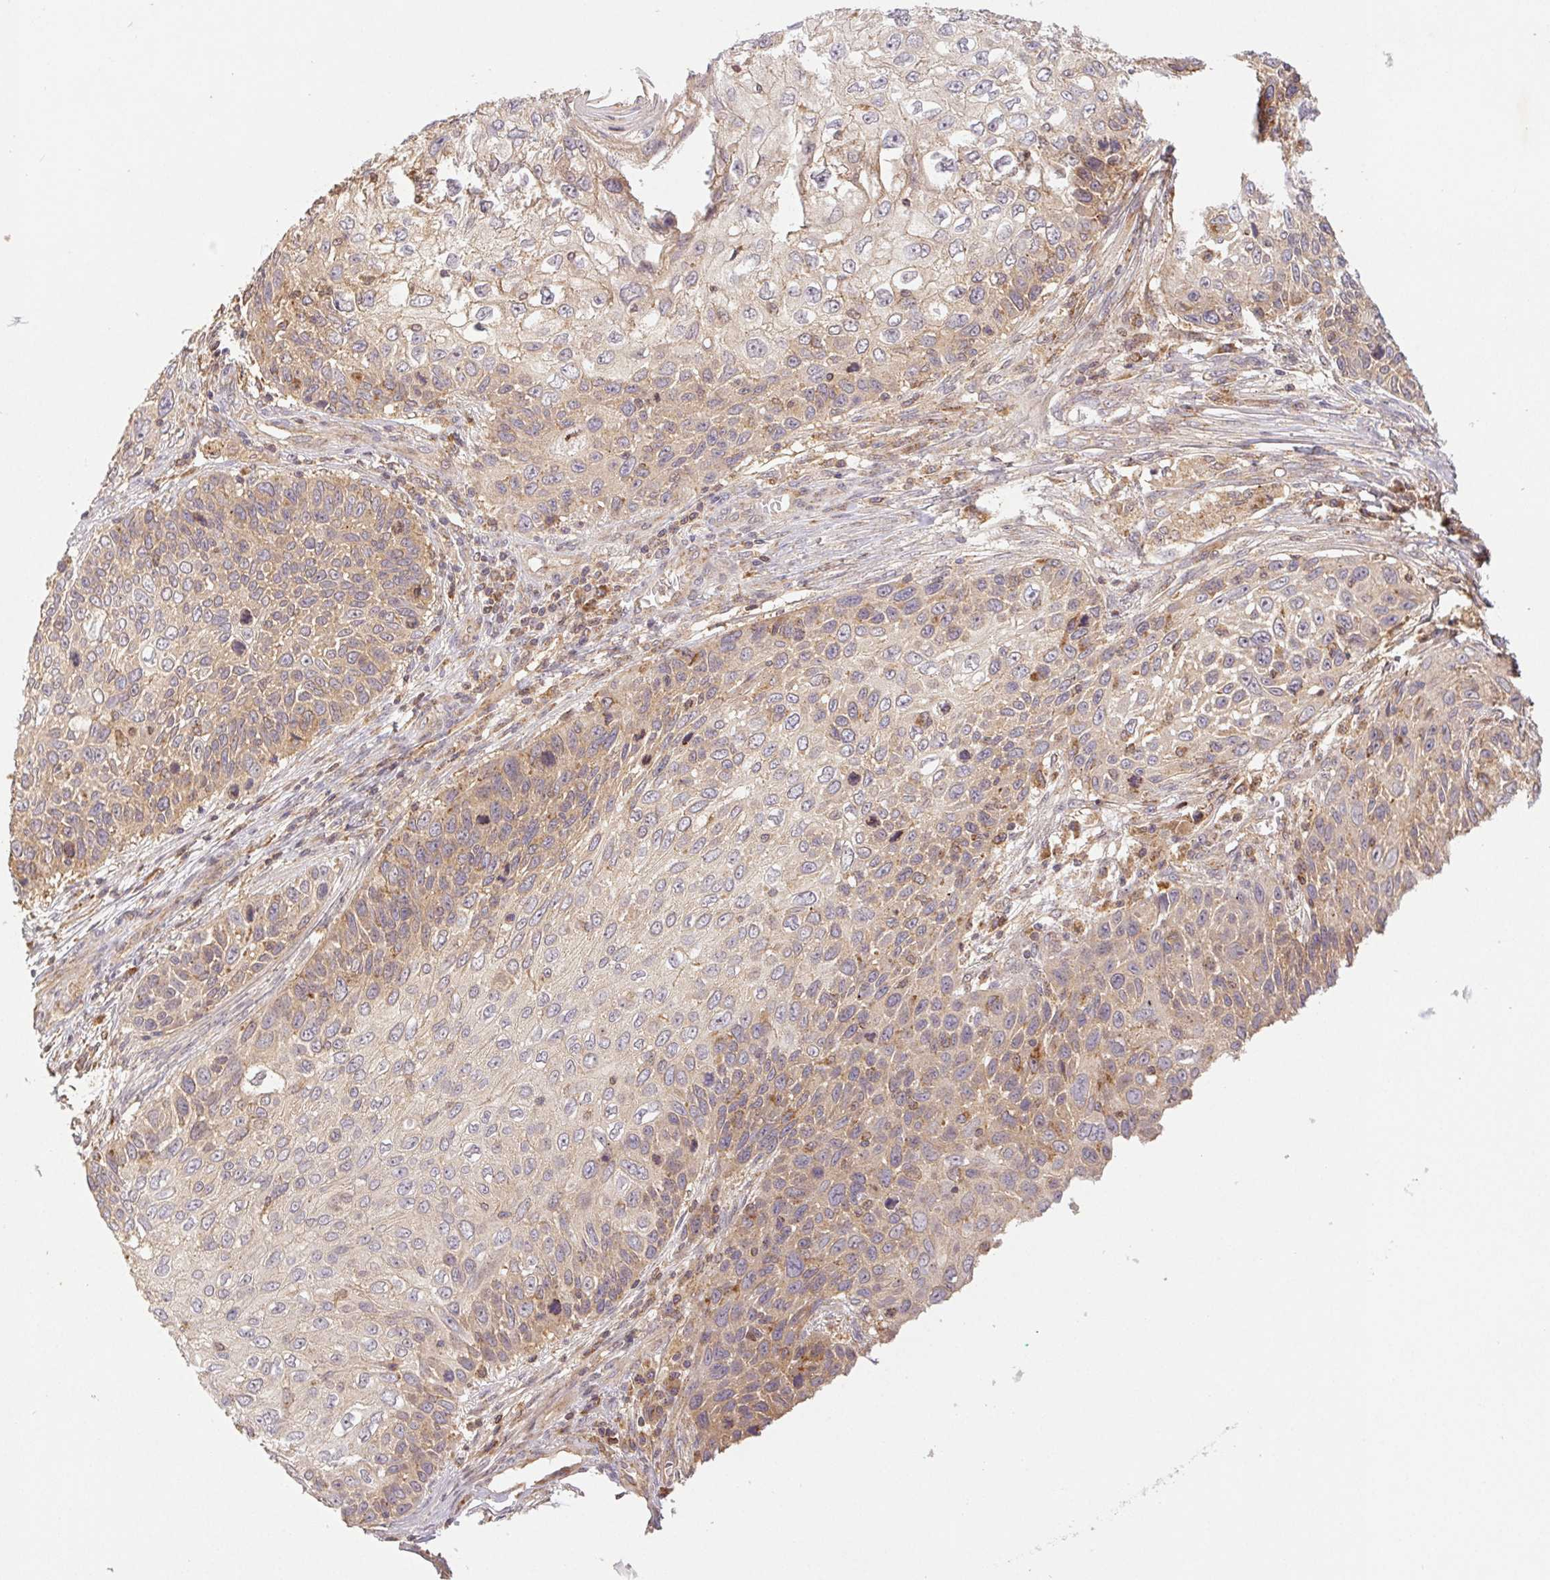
{"staining": {"intensity": "weak", "quantity": "25%-75%", "location": "cytoplasmic/membranous"}, "tissue": "skin cancer", "cell_type": "Tumor cells", "image_type": "cancer", "snomed": [{"axis": "morphology", "description": "Squamous cell carcinoma, NOS"}, {"axis": "topography", "description": "Skin"}], "caption": "An image showing weak cytoplasmic/membranous staining in about 25%-75% of tumor cells in skin squamous cell carcinoma, as visualized by brown immunohistochemical staining.", "gene": "MTHFD1", "patient": {"sex": "male", "age": 92}}